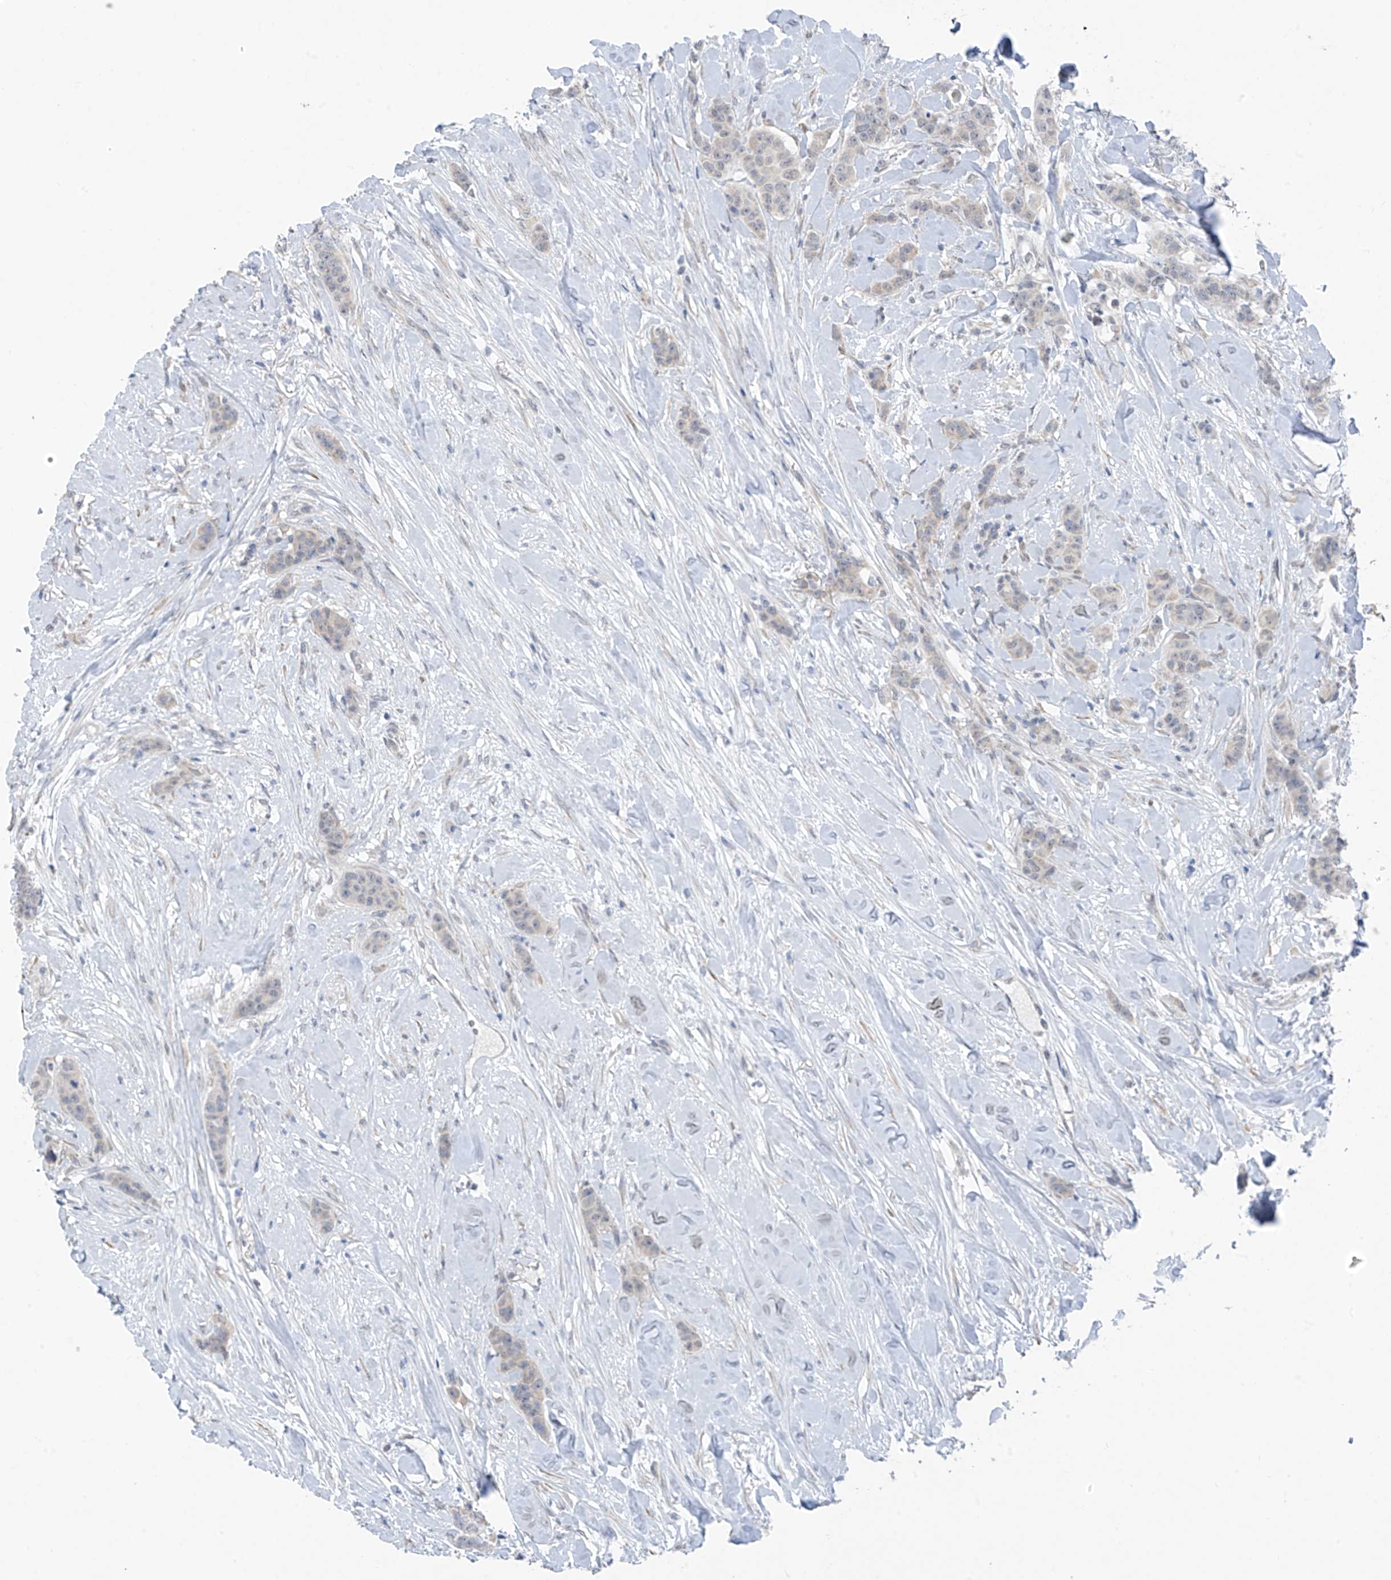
{"staining": {"intensity": "weak", "quantity": "<25%", "location": "nuclear"}, "tissue": "breast cancer", "cell_type": "Tumor cells", "image_type": "cancer", "snomed": [{"axis": "morphology", "description": "Duct carcinoma"}, {"axis": "topography", "description": "Breast"}], "caption": "An image of breast cancer (invasive ductal carcinoma) stained for a protein displays no brown staining in tumor cells.", "gene": "CYP4V2", "patient": {"sex": "female", "age": 40}}